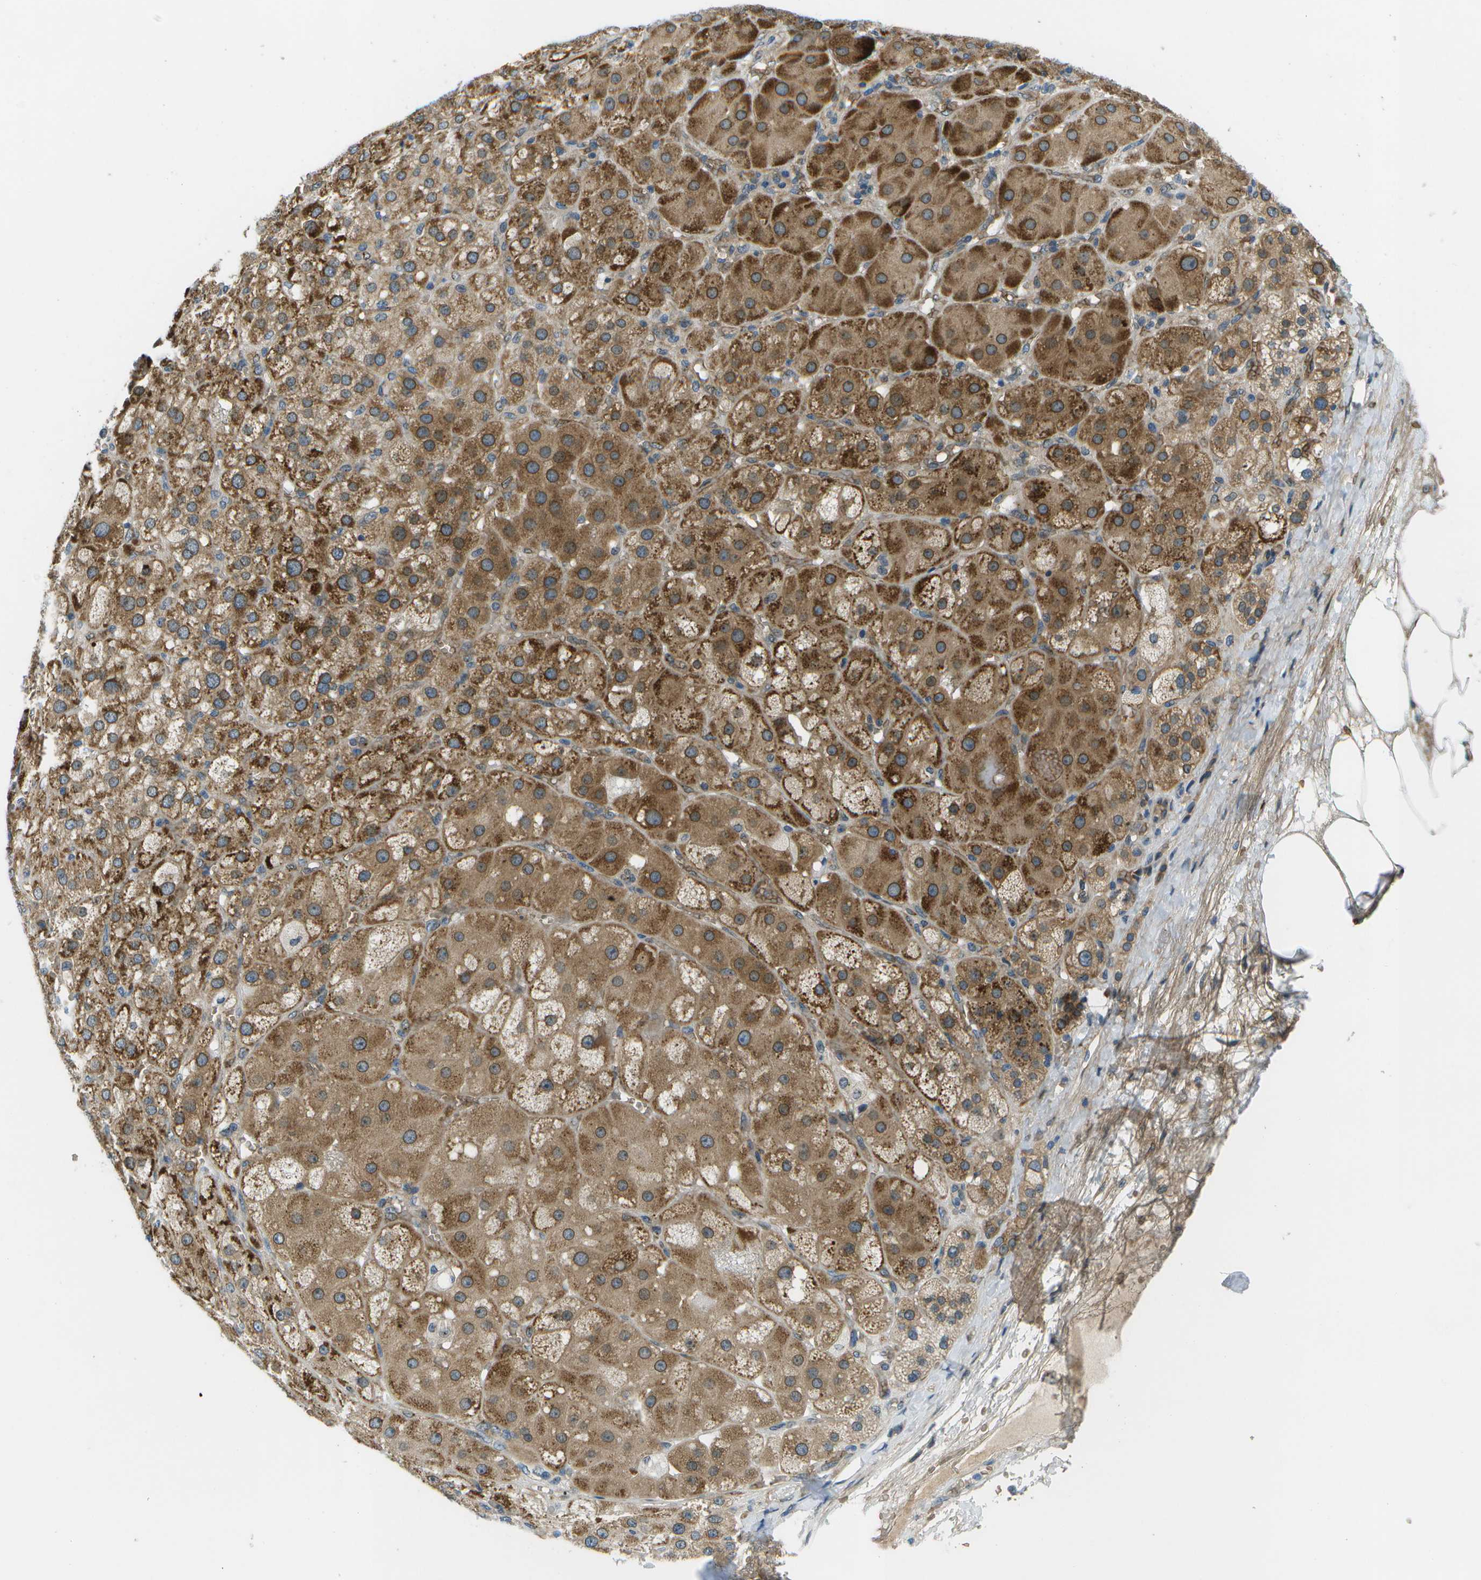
{"staining": {"intensity": "moderate", "quantity": ">75%", "location": "cytoplasmic/membranous"}, "tissue": "adrenal gland", "cell_type": "Glandular cells", "image_type": "normal", "snomed": [{"axis": "morphology", "description": "Normal tissue, NOS"}, {"axis": "topography", "description": "Adrenal gland"}], "caption": "IHC (DAB (3,3'-diaminobenzidine)) staining of unremarkable human adrenal gland shows moderate cytoplasmic/membranous protein positivity in about >75% of glandular cells.", "gene": "CTIF", "patient": {"sex": "female", "age": 47}}